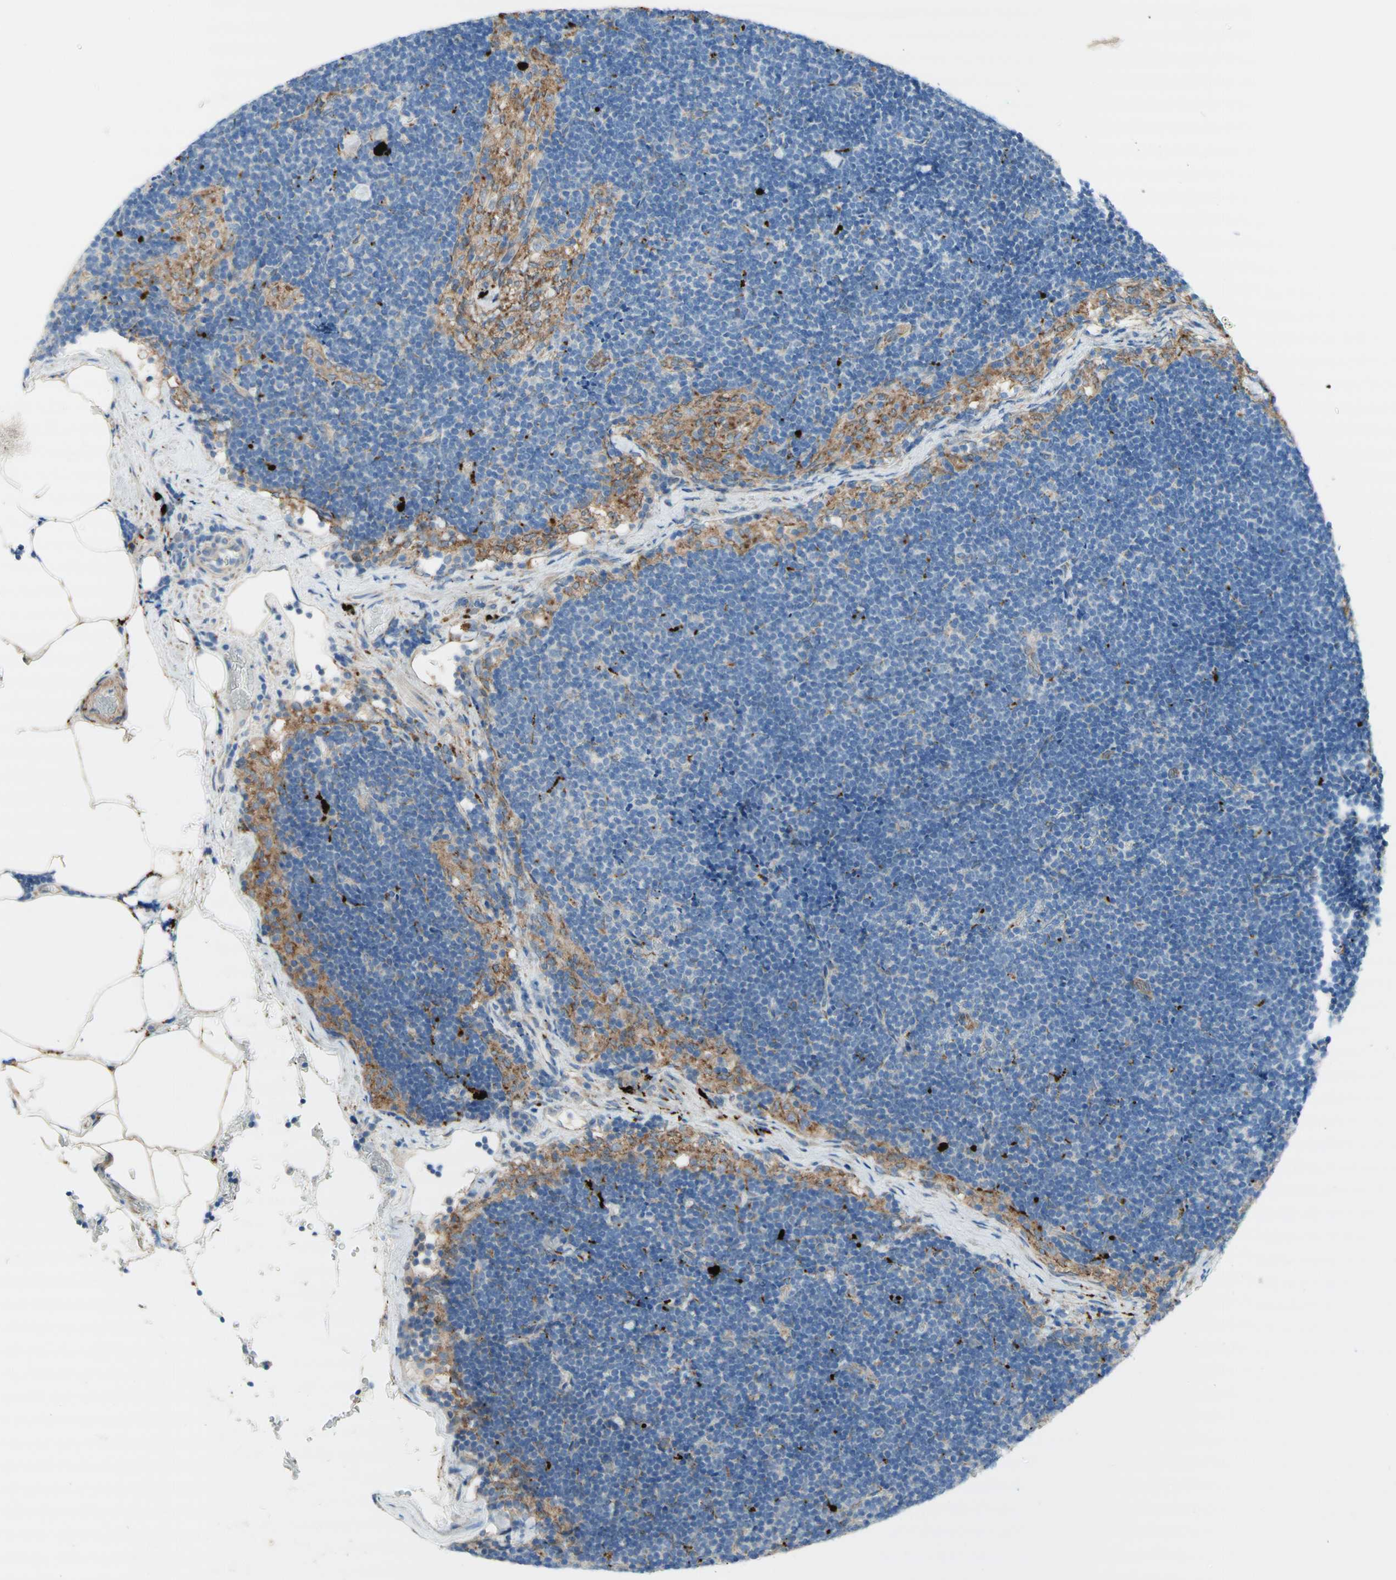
{"staining": {"intensity": "strong", "quantity": "<25%", "location": "cytoplasmic/membranous"}, "tissue": "lymph node", "cell_type": "Germinal center cells", "image_type": "normal", "snomed": [{"axis": "morphology", "description": "Normal tissue, NOS"}, {"axis": "topography", "description": "Lymph node"}], "caption": "Immunohistochemical staining of benign lymph node reveals <25% levels of strong cytoplasmic/membranous protein positivity in approximately <25% of germinal center cells.", "gene": "URB2", "patient": {"sex": "male", "age": 63}}